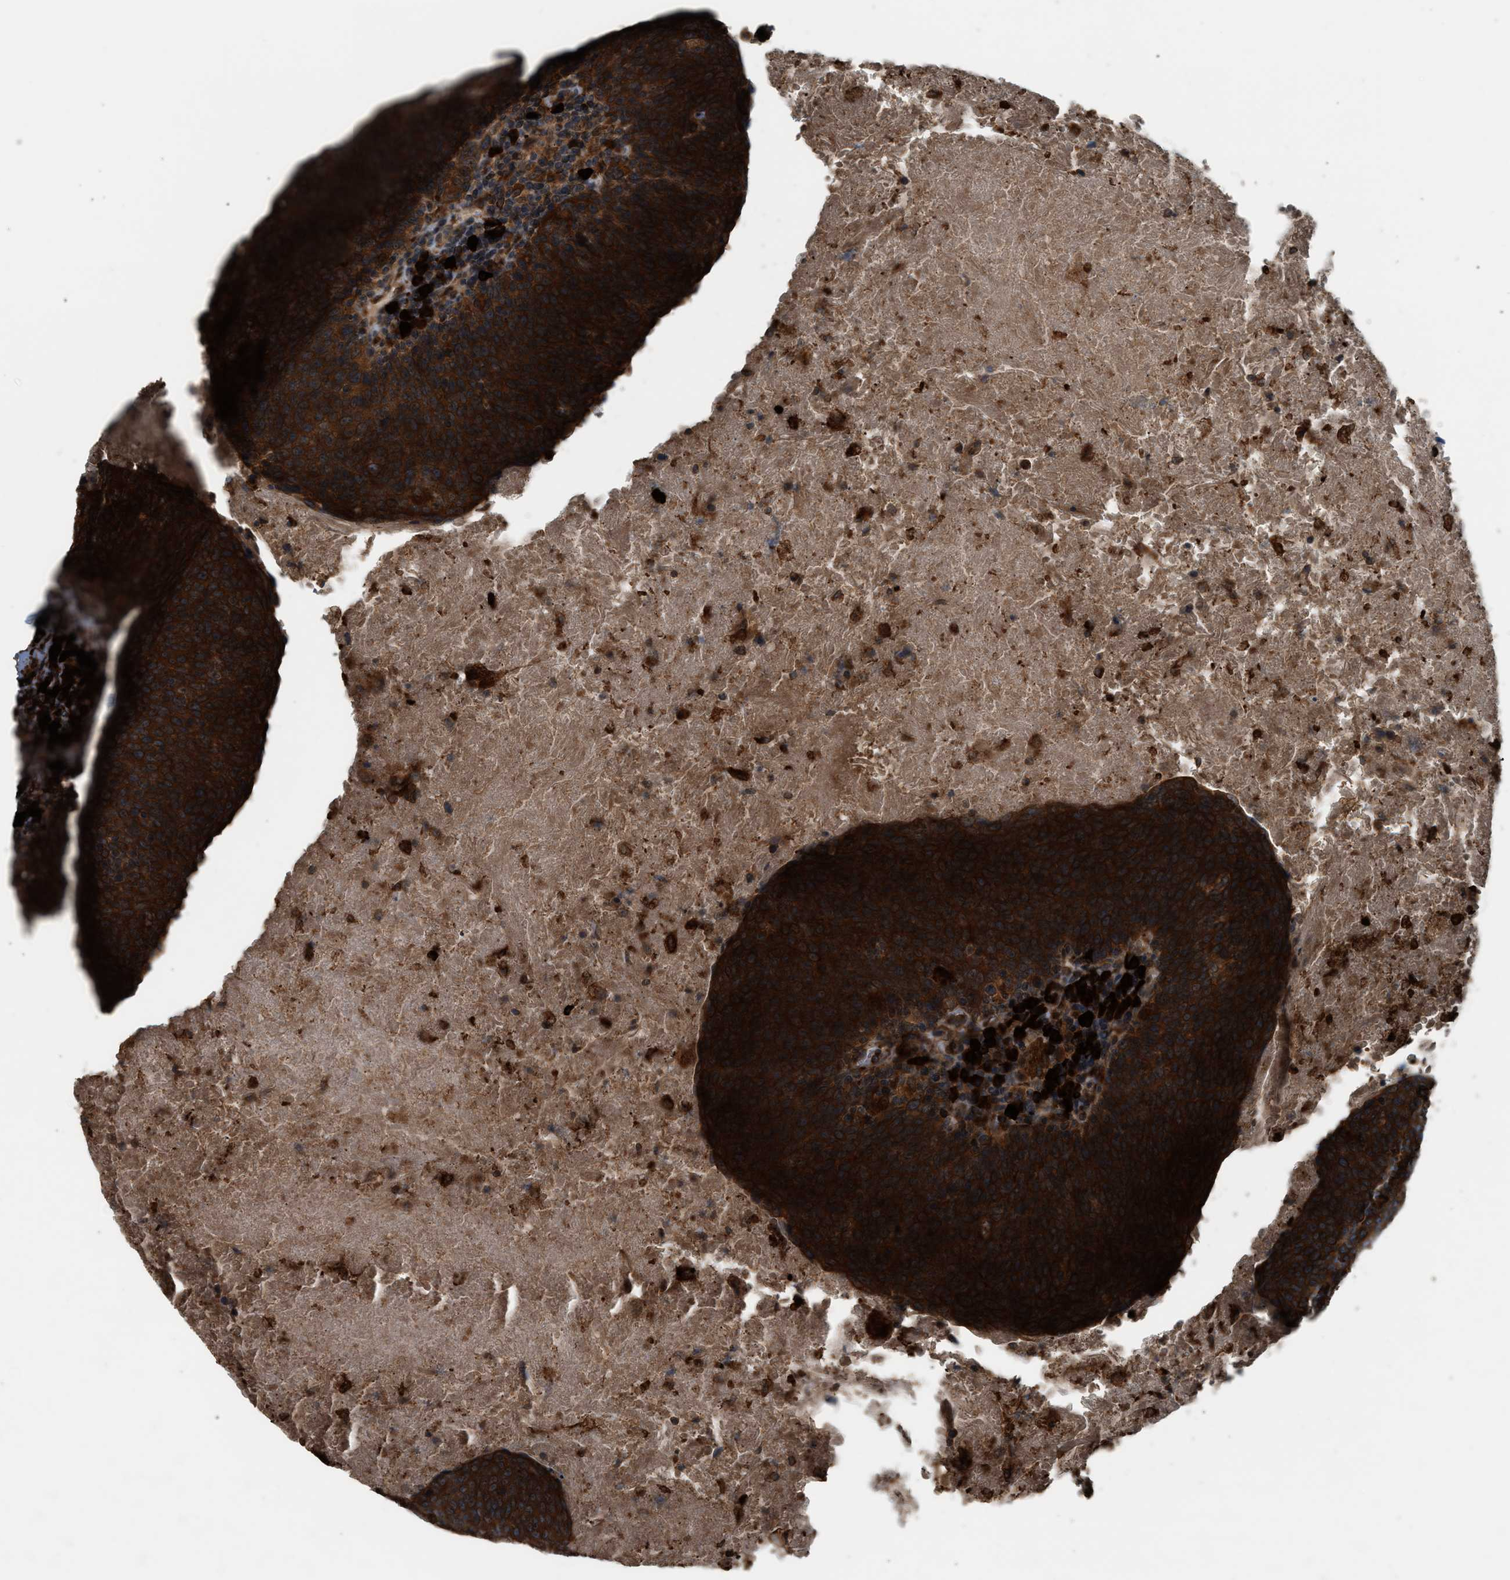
{"staining": {"intensity": "strong", "quantity": ">75%", "location": "cytoplasmic/membranous"}, "tissue": "head and neck cancer", "cell_type": "Tumor cells", "image_type": "cancer", "snomed": [{"axis": "morphology", "description": "Squamous cell carcinoma, NOS"}, {"axis": "morphology", "description": "Squamous cell carcinoma, metastatic, NOS"}, {"axis": "topography", "description": "Lymph node"}, {"axis": "topography", "description": "Head-Neck"}], "caption": "Immunohistochemistry histopathology image of neoplastic tissue: metastatic squamous cell carcinoma (head and neck) stained using immunohistochemistry (IHC) shows high levels of strong protein expression localized specifically in the cytoplasmic/membranous of tumor cells, appearing as a cytoplasmic/membranous brown color.", "gene": "BAIAP2L1", "patient": {"sex": "male", "age": 62}}